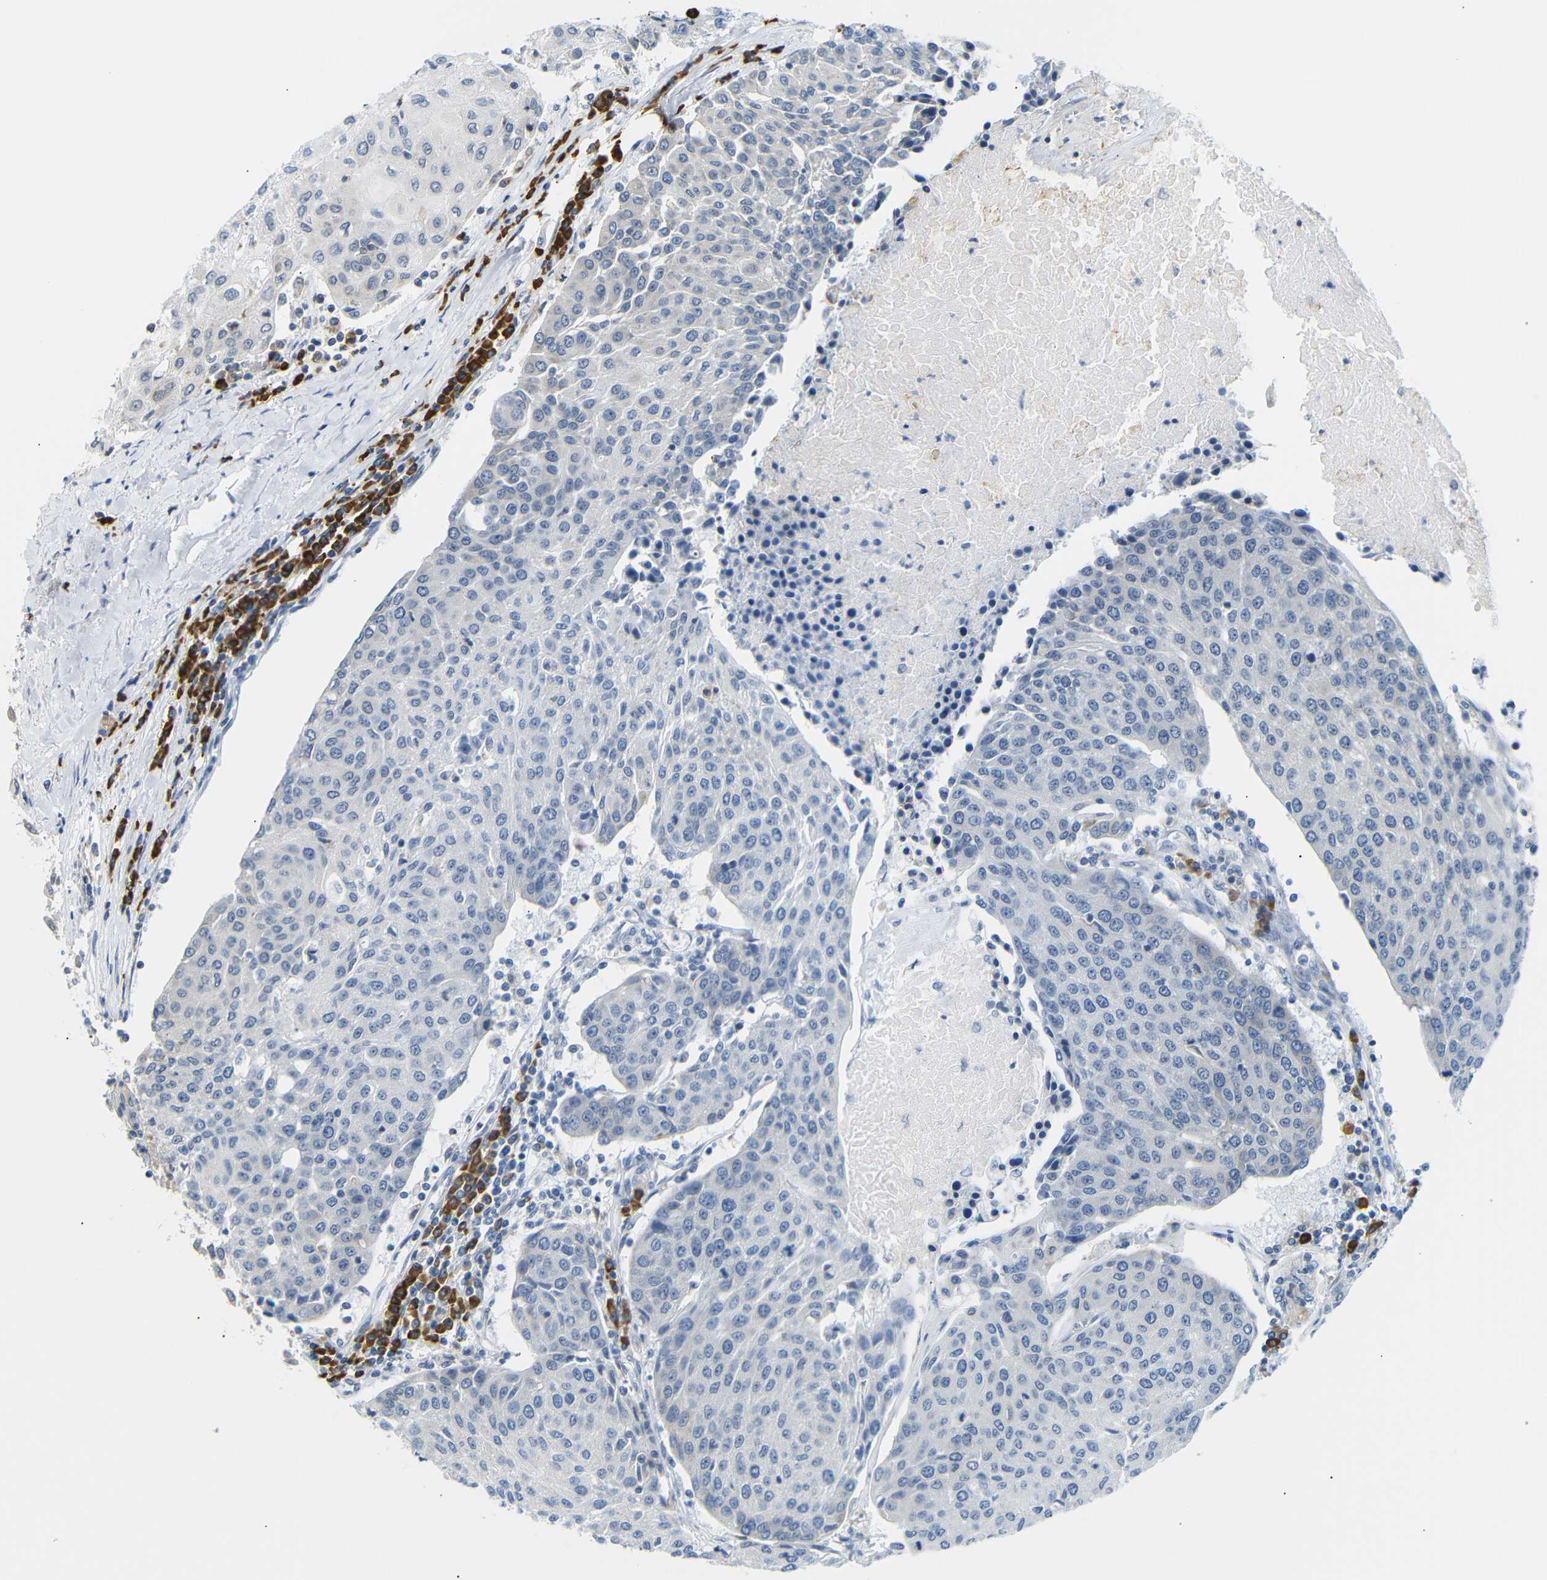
{"staining": {"intensity": "weak", "quantity": "<25%", "location": "cytoplasmic/membranous"}, "tissue": "urothelial cancer", "cell_type": "Tumor cells", "image_type": "cancer", "snomed": [{"axis": "morphology", "description": "Urothelial carcinoma, High grade"}, {"axis": "topography", "description": "Urinary bladder"}], "caption": "This is an immunohistochemistry (IHC) micrograph of human urothelial carcinoma (high-grade). There is no staining in tumor cells.", "gene": "SPCS2", "patient": {"sex": "female", "age": 85}}